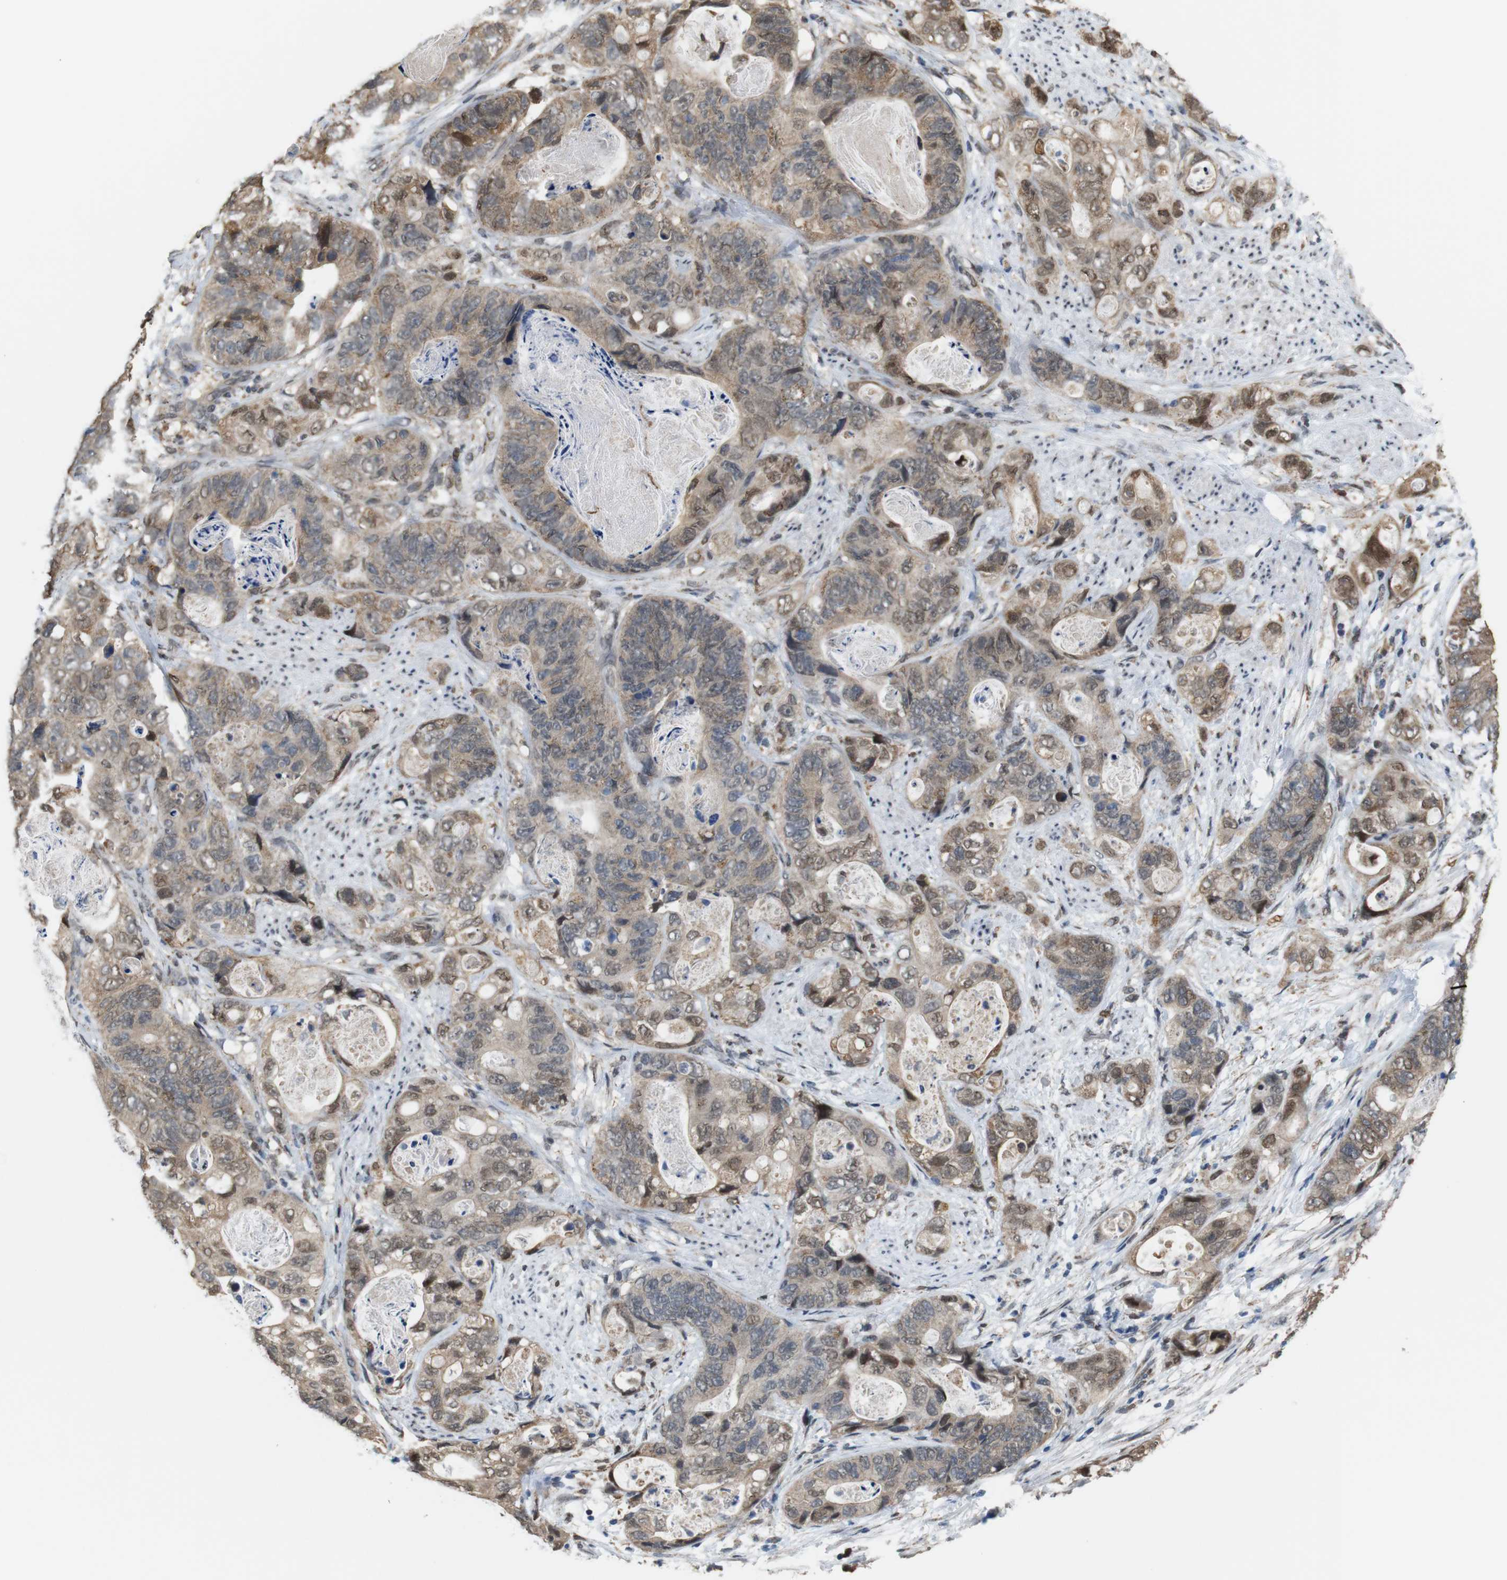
{"staining": {"intensity": "moderate", "quantity": ">75%", "location": "cytoplasmic/membranous,nuclear"}, "tissue": "stomach cancer", "cell_type": "Tumor cells", "image_type": "cancer", "snomed": [{"axis": "morphology", "description": "Adenocarcinoma, NOS"}, {"axis": "topography", "description": "Stomach"}], "caption": "IHC histopathology image of neoplastic tissue: stomach cancer stained using immunohistochemistry (IHC) reveals medium levels of moderate protein expression localized specifically in the cytoplasmic/membranous and nuclear of tumor cells, appearing as a cytoplasmic/membranous and nuclear brown color.", "gene": "PNMA8A", "patient": {"sex": "female", "age": 89}}